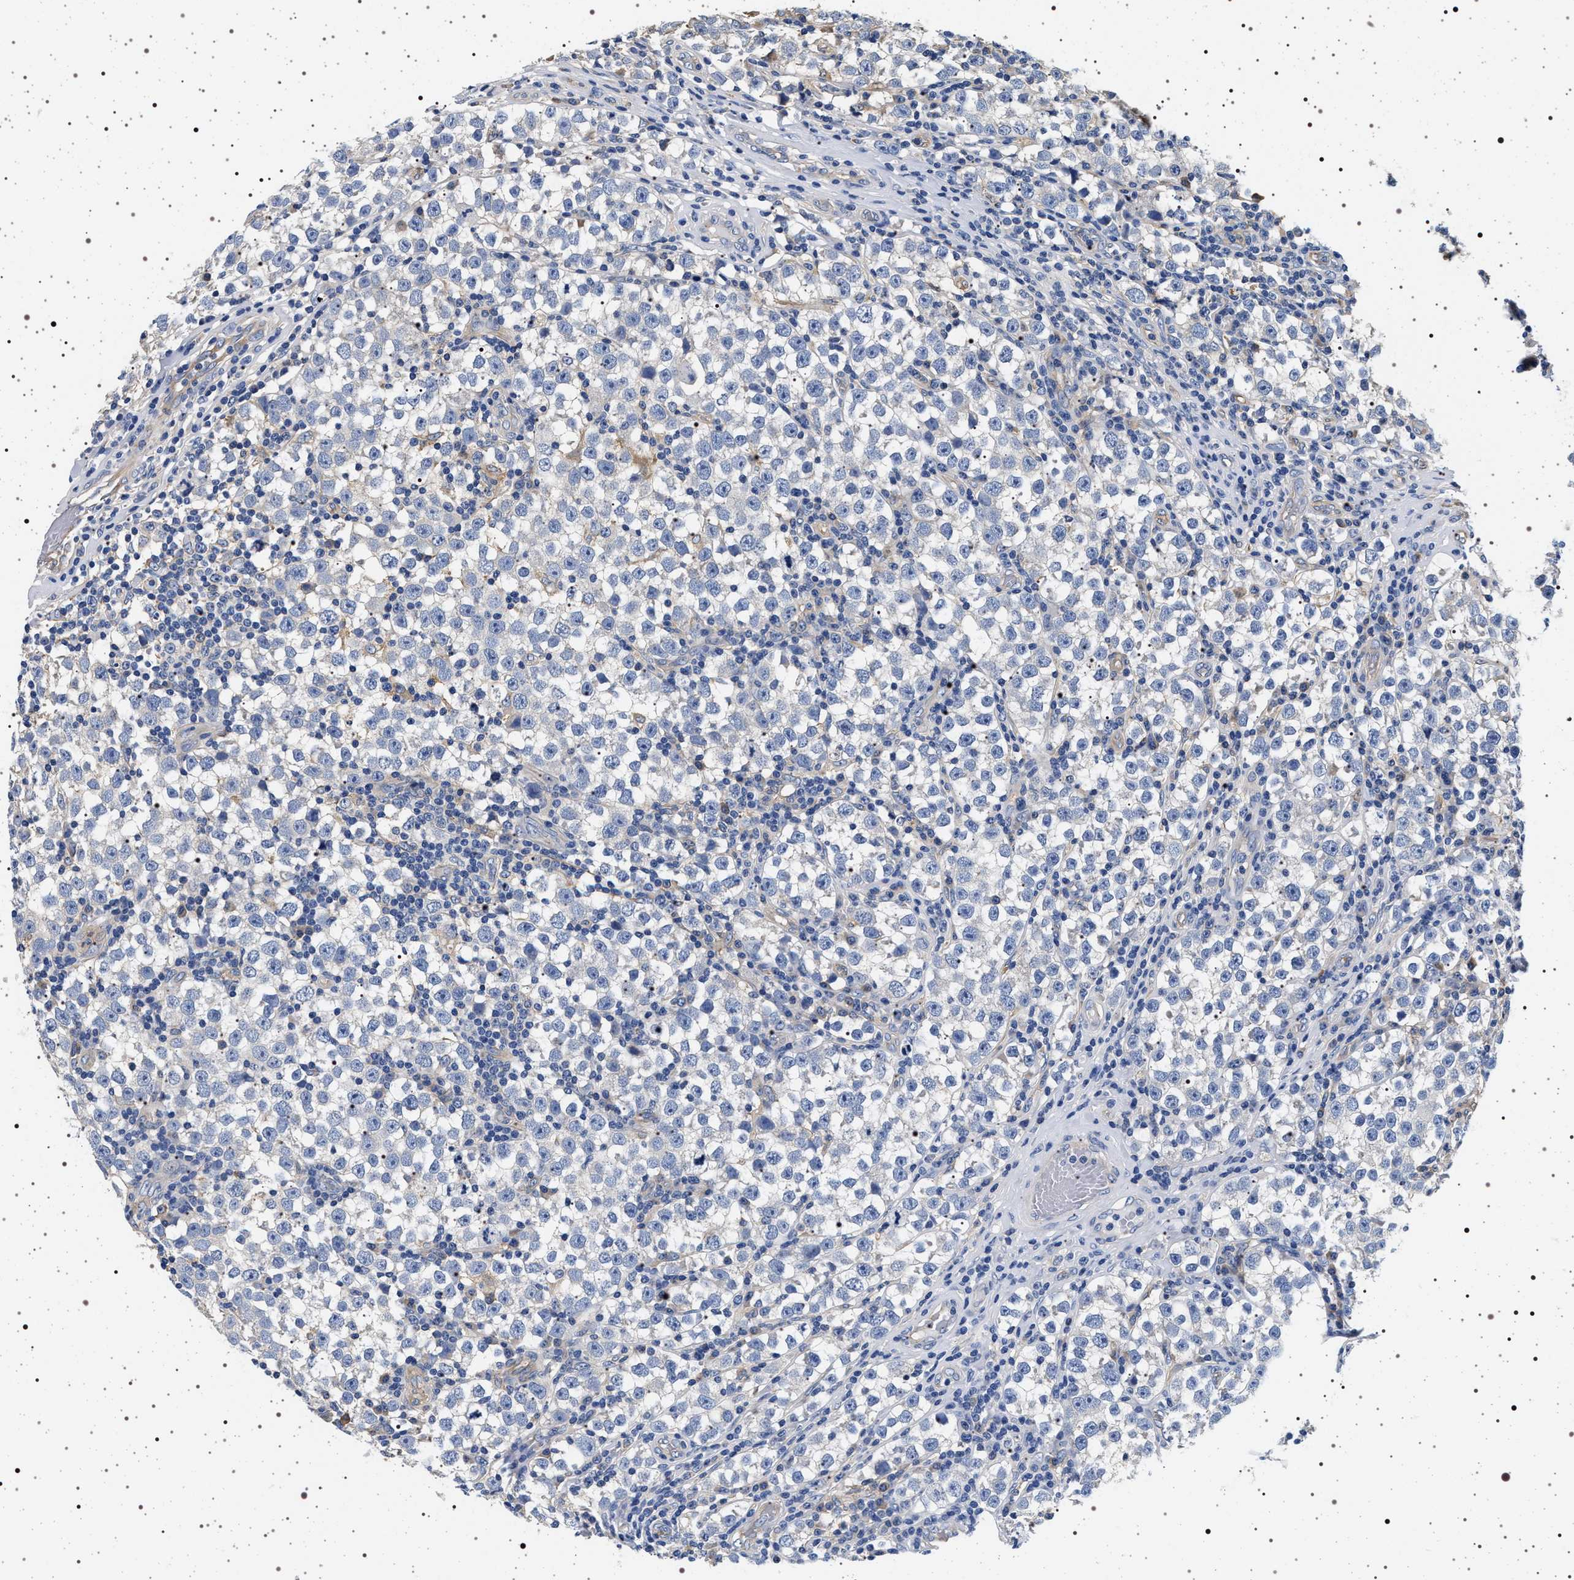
{"staining": {"intensity": "negative", "quantity": "none", "location": "none"}, "tissue": "testis cancer", "cell_type": "Tumor cells", "image_type": "cancer", "snomed": [{"axis": "morphology", "description": "Normal tissue, NOS"}, {"axis": "morphology", "description": "Seminoma, NOS"}, {"axis": "topography", "description": "Testis"}], "caption": "Seminoma (testis) stained for a protein using IHC reveals no positivity tumor cells.", "gene": "HSD17B1", "patient": {"sex": "male", "age": 43}}